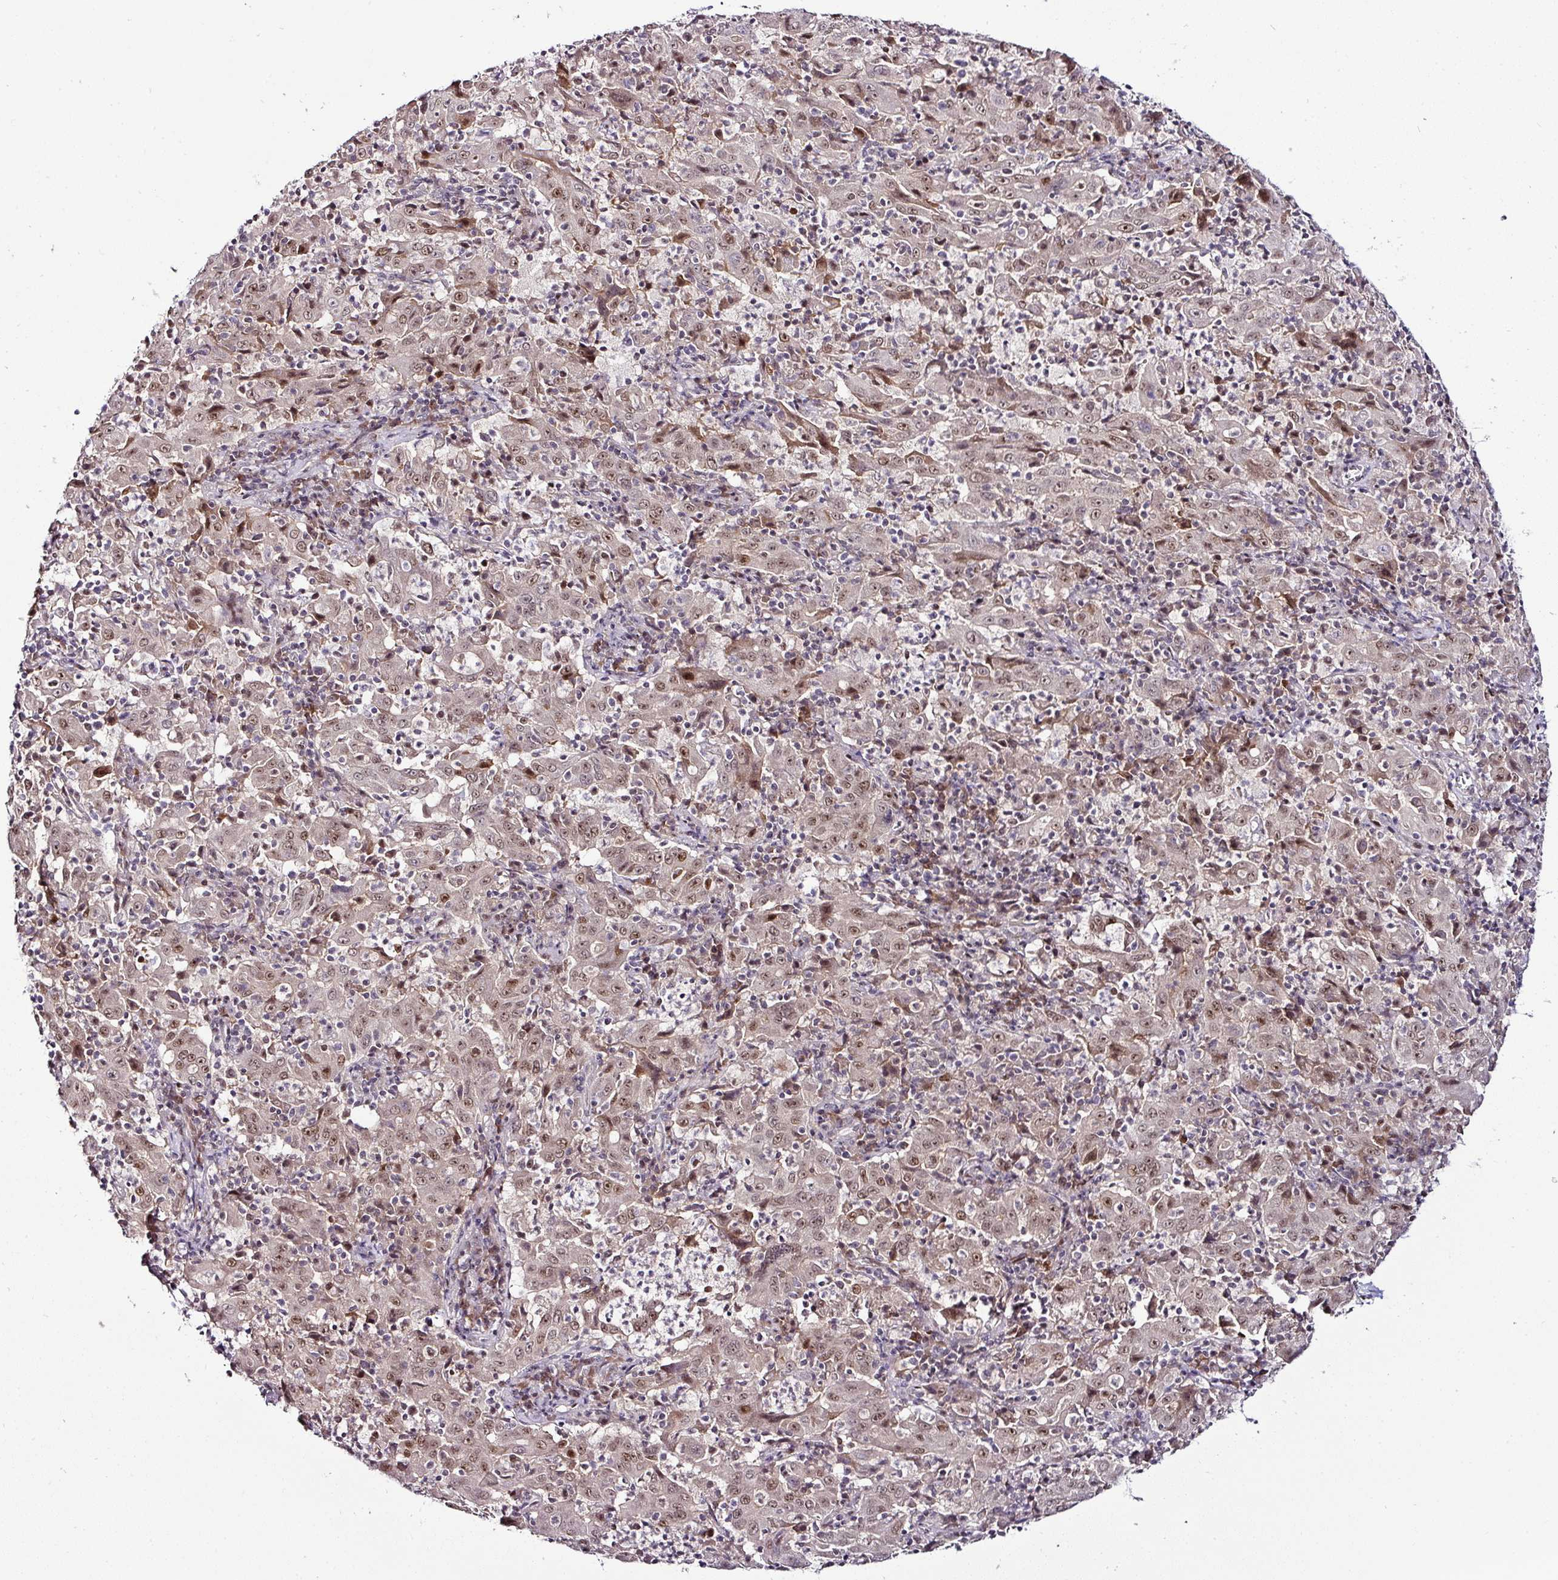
{"staining": {"intensity": "weak", "quantity": ">75%", "location": "nuclear"}, "tissue": "pancreatic cancer", "cell_type": "Tumor cells", "image_type": "cancer", "snomed": [{"axis": "morphology", "description": "Adenocarcinoma, NOS"}, {"axis": "topography", "description": "Pancreas"}], "caption": "This is a histology image of IHC staining of pancreatic cancer (adenocarcinoma), which shows weak positivity in the nuclear of tumor cells.", "gene": "KLF16", "patient": {"sex": "male", "age": 63}}